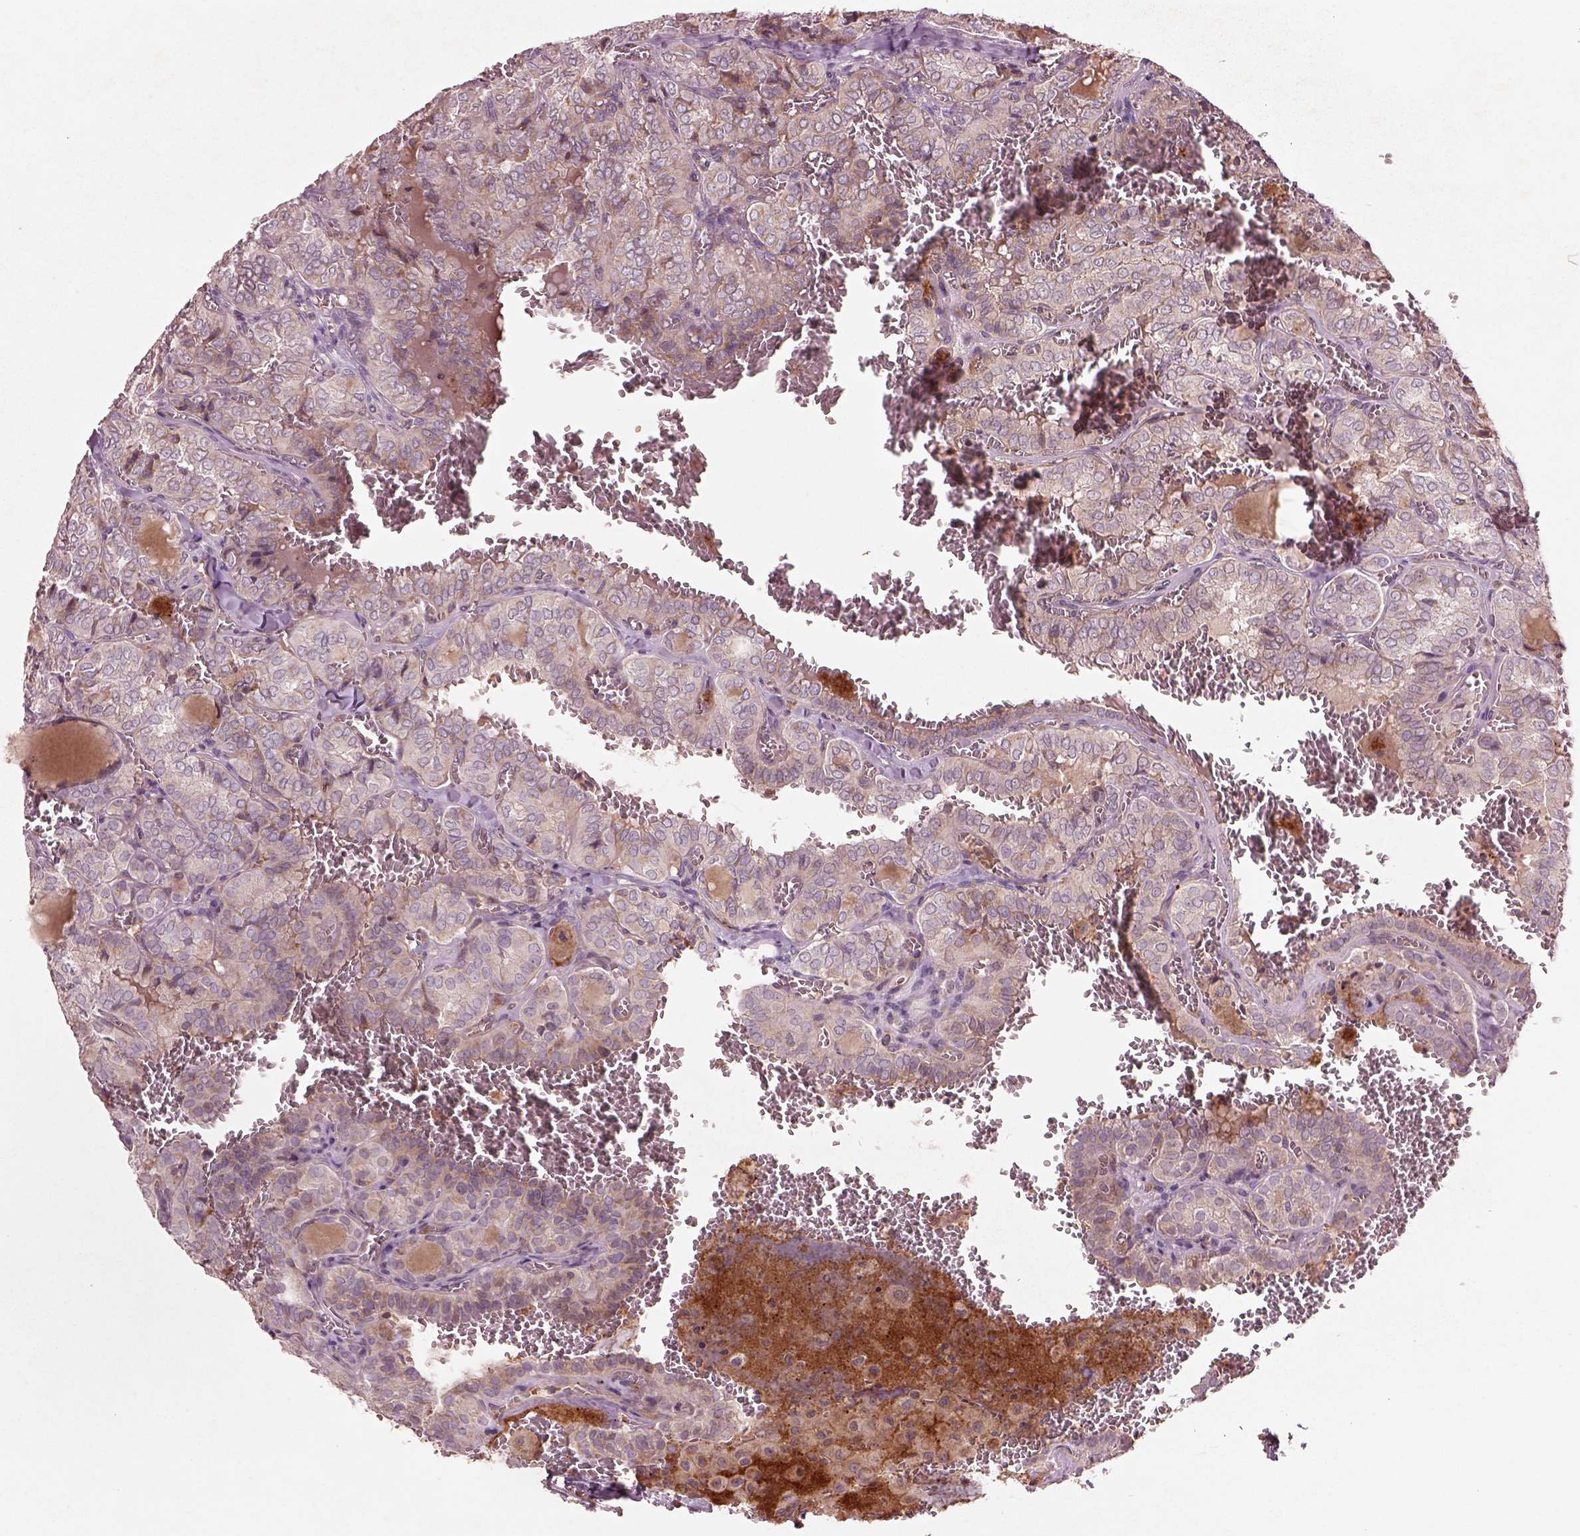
{"staining": {"intensity": "weak", "quantity": "<25%", "location": "cytoplasmic/membranous"}, "tissue": "thyroid cancer", "cell_type": "Tumor cells", "image_type": "cancer", "snomed": [{"axis": "morphology", "description": "Papillary adenocarcinoma, NOS"}, {"axis": "topography", "description": "Thyroid gland"}], "caption": "High magnification brightfield microscopy of thyroid cancer stained with DAB (3,3'-diaminobenzidine) (brown) and counterstained with hematoxylin (blue): tumor cells show no significant positivity.", "gene": "SLC25A5", "patient": {"sex": "female", "age": 41}}